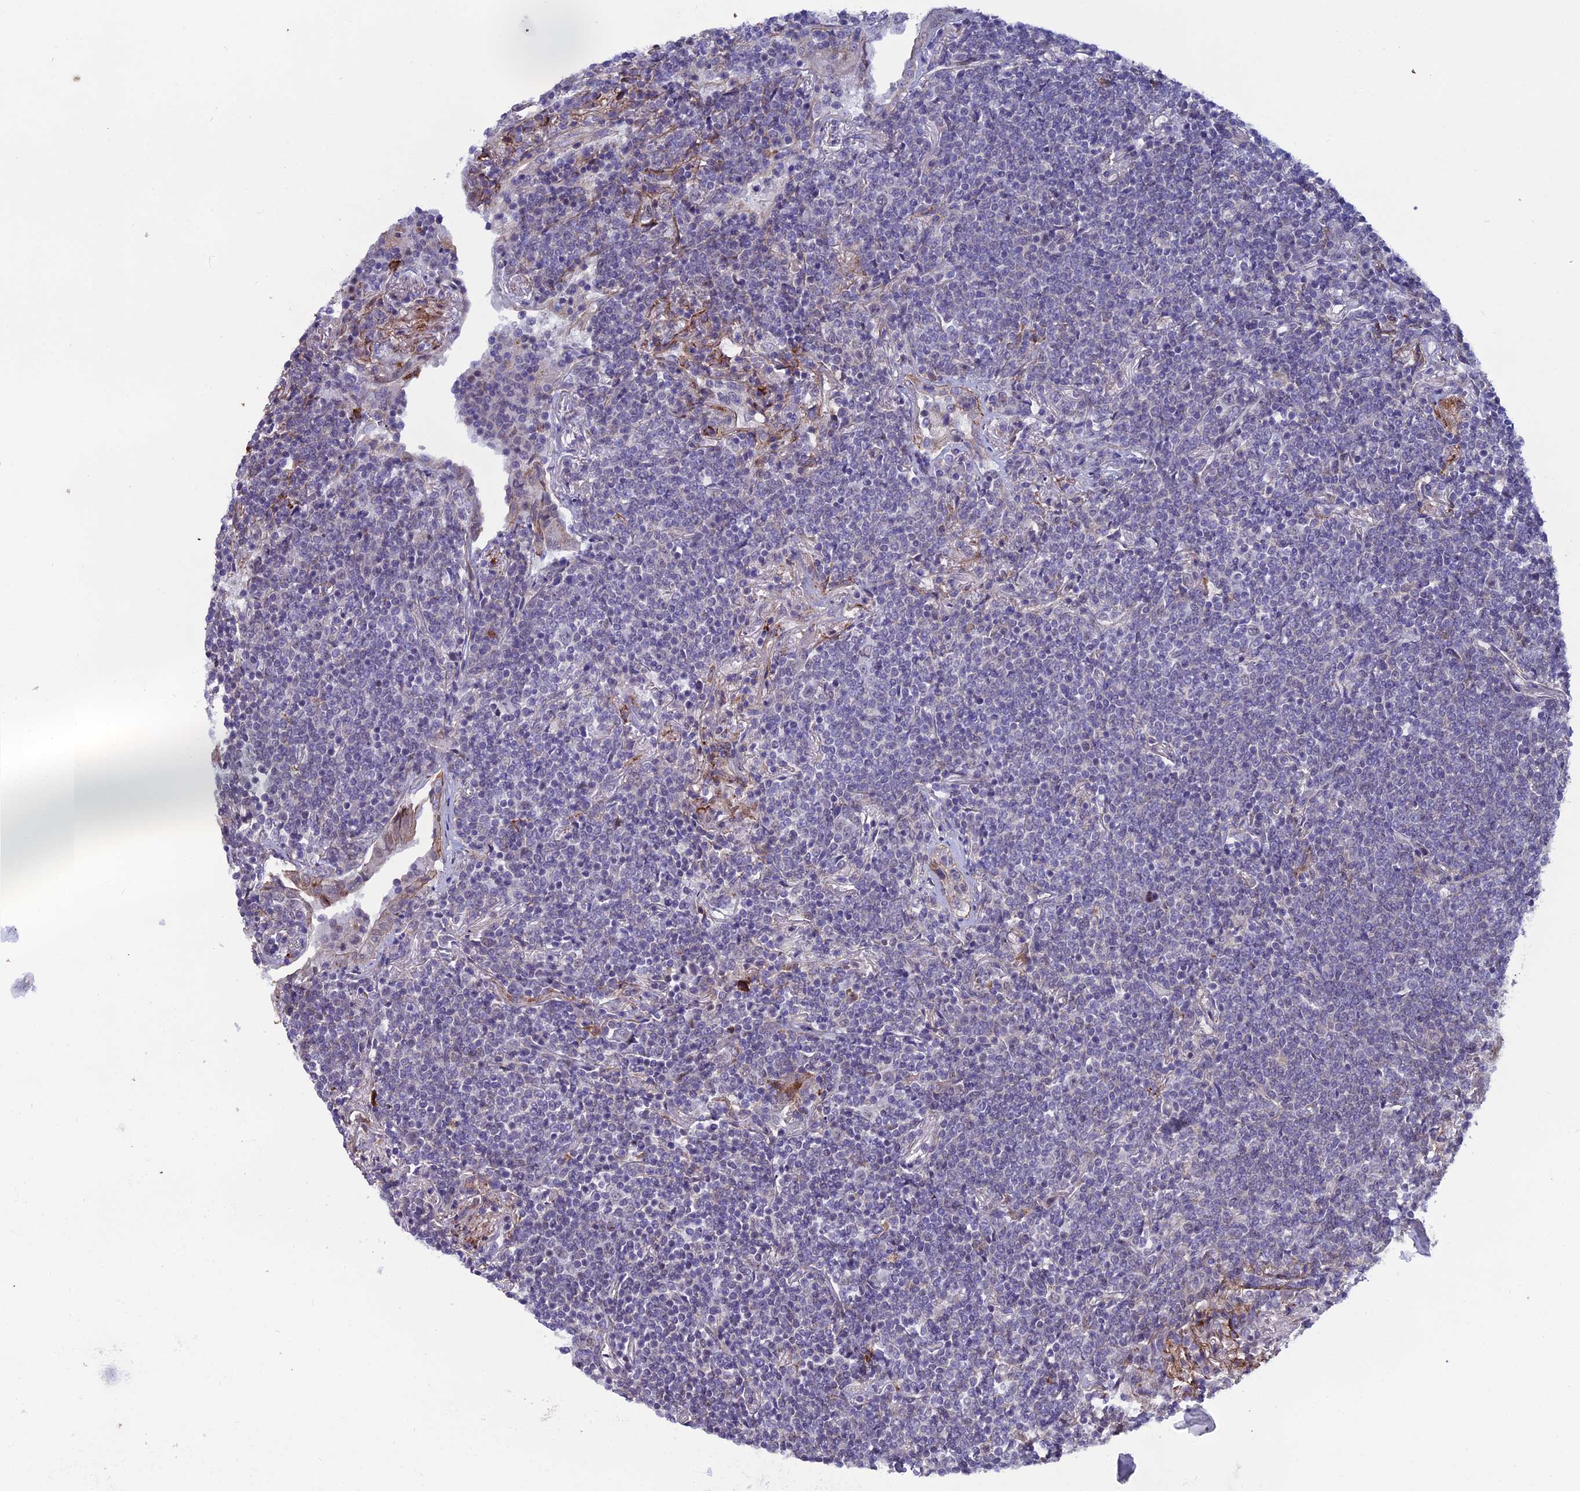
{"staining": {"intensity": "negative", "quantity": "none", "location": "none"}, "tissue": "lymphoma", "cell_type": "Tumor cells", "image_type": "cancer", "snomed": [{"axis": "morphology", "description": "Malignant lymphoma, non-Hodgkin's type, Low grade"}, {"axis": "topography", "description": "Lung"}], "caption": "Immunohistochemistry of human lymphoma displays no staining in tumor cells.", "gene": "COL6A6", "patient": {"sex": "female", "age": 71}}